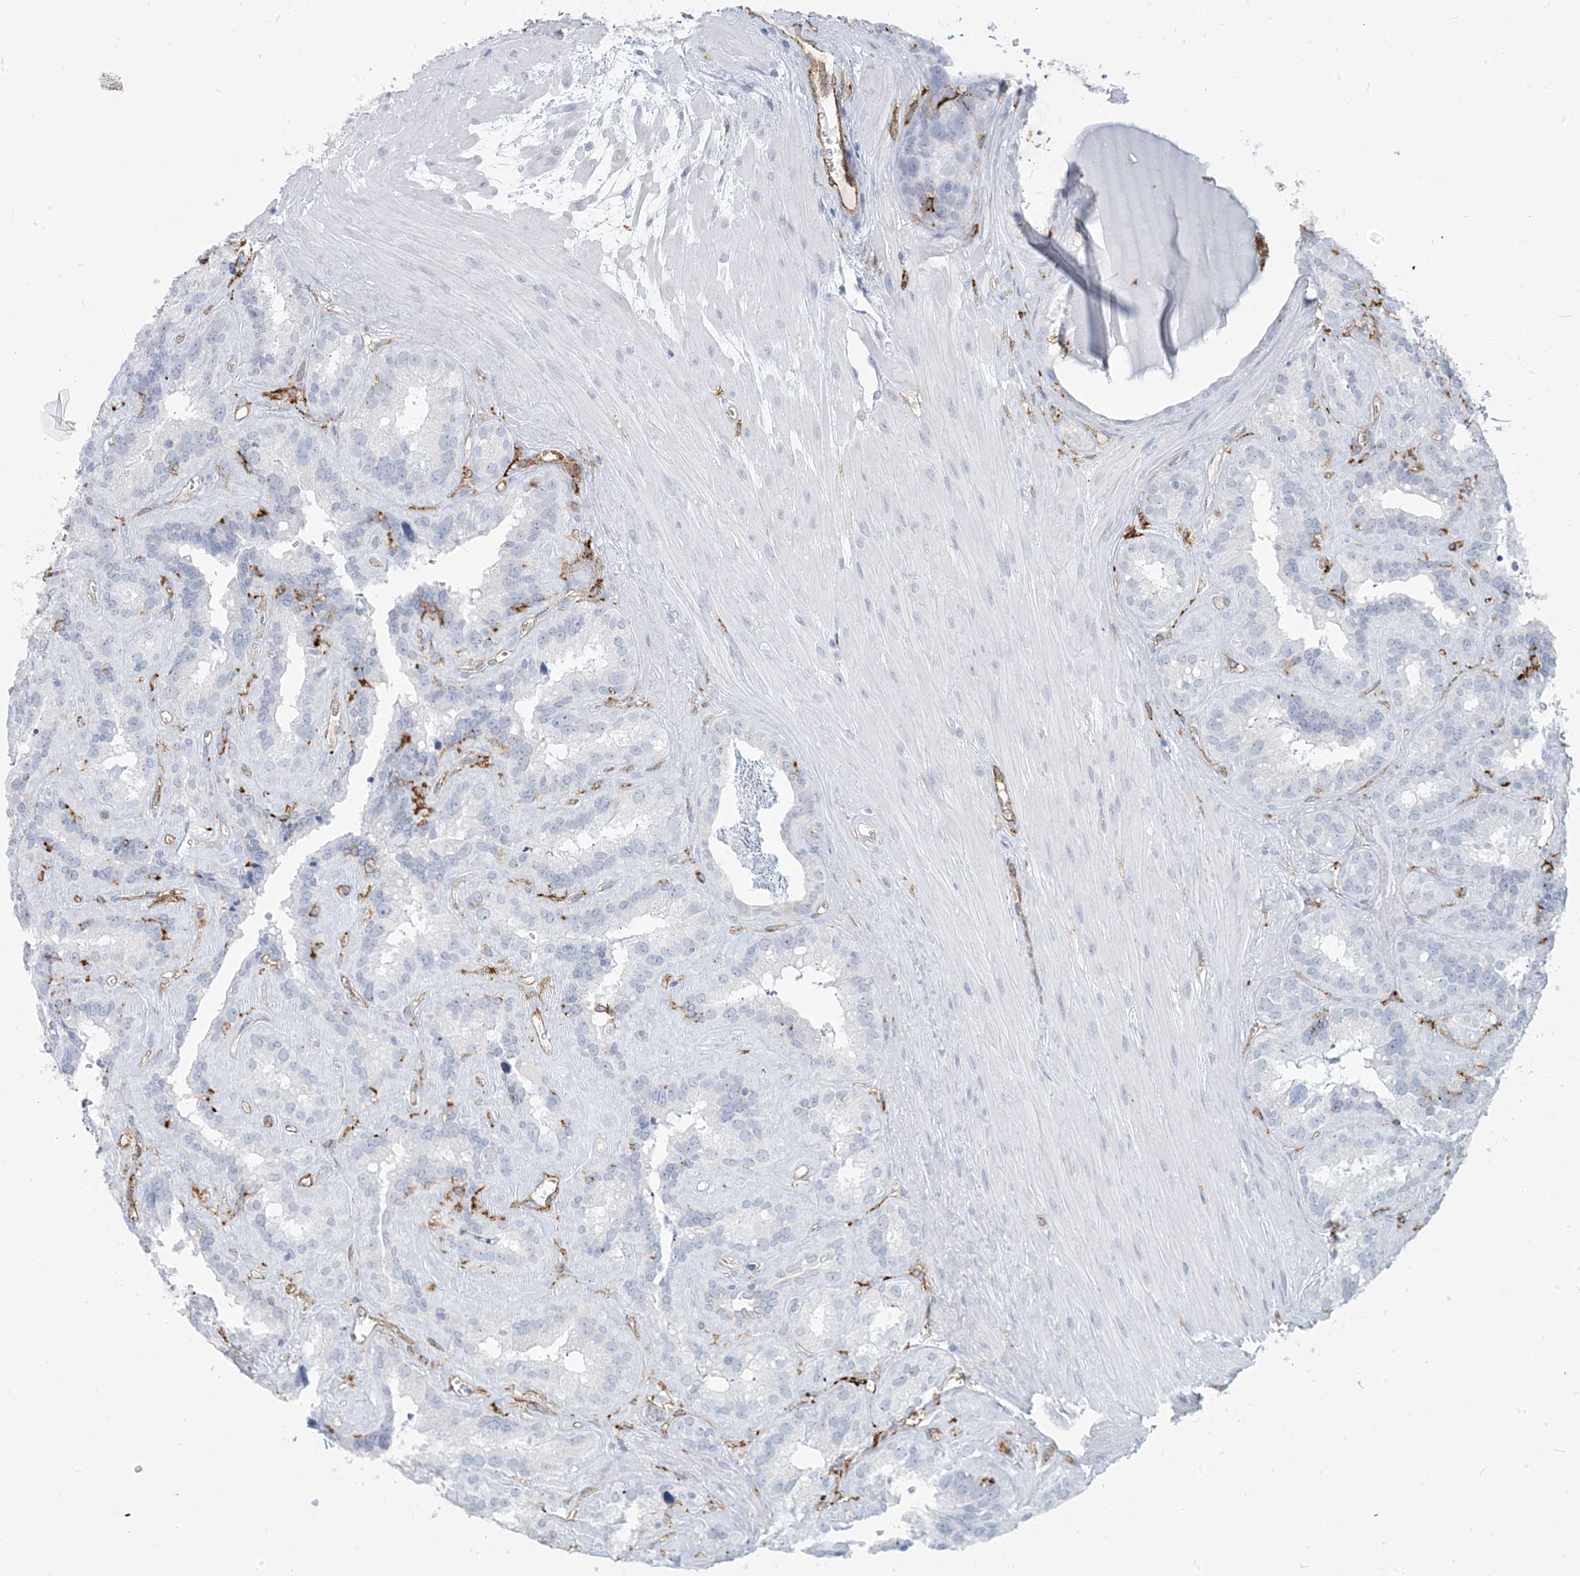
{"staining": {"intensity": "negative", "quantity": "none", "location": "none"}, "tissue": "seminal vesicle", "cell_type": "Glandular cells", "image_type": "normal", "snomed": [{"axis": "morphology", "description": "Normal tissue, NOS"}, {"axis": "topography", "description": "Prostate"}, {"axis": "topography", "description": "Seminal veicle"}], "caption": "Immunohistochemical staining of benign human seminal vesicle shows no significant expression in glandular cells.", "gene": "HLA", "patient": {"sex": "male", "age": 59}}